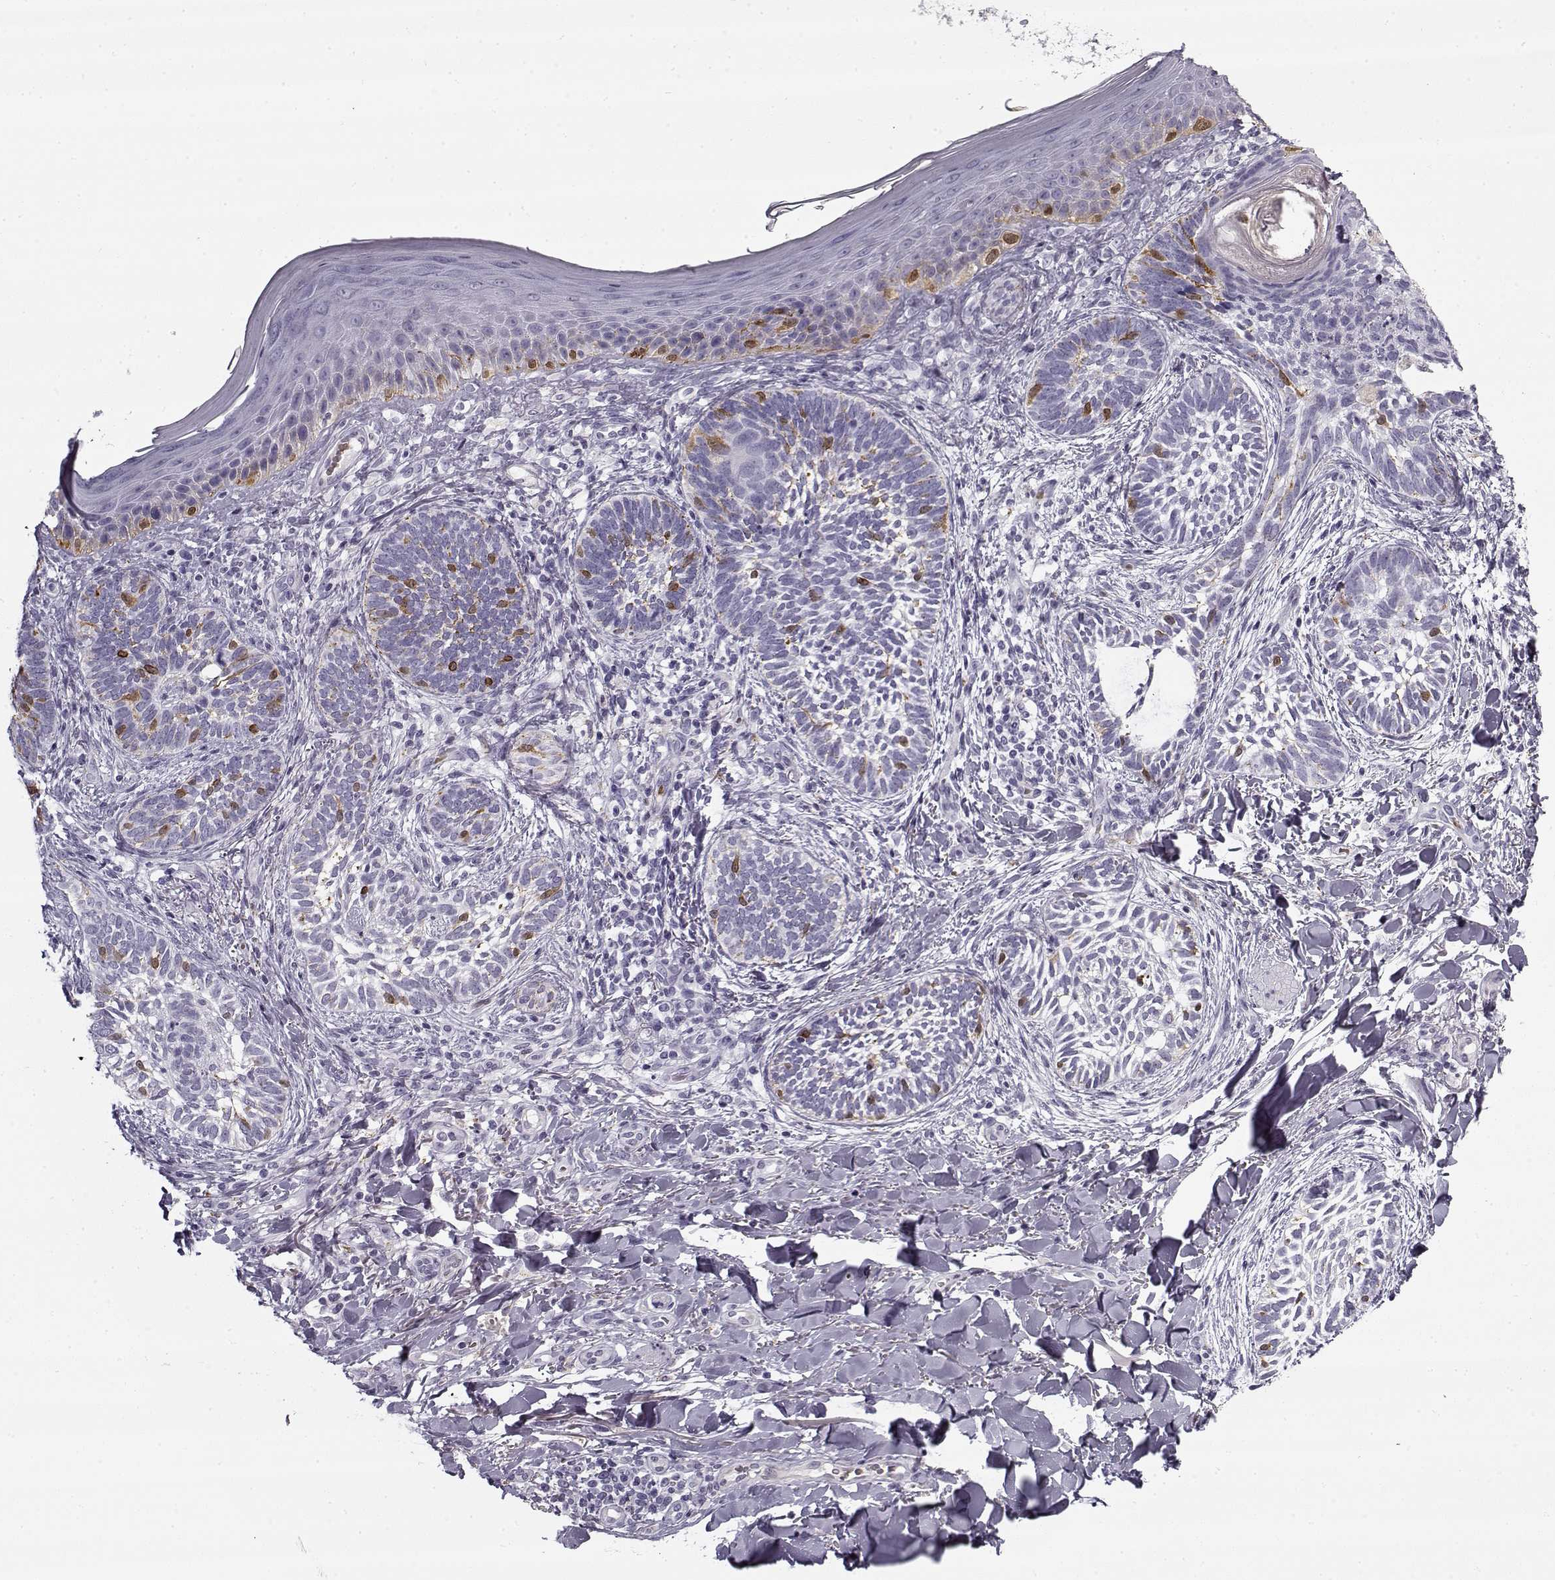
{"staining": {"intensity": "negative", "quantity": "none", "location": "none"}, "tissue": "skin cancer", "cell_type": "Tumor cells", "image_type": "cancer", "snomed": [{"axis": "morphology", "description": "Normal tissue, NOS"}, {"axis": "morphology", "description": "Basal cell carcinoma"}, {"axis": "topography", "description": "Skin"}], "caption": "This photomicrograph is of skin basal cell carcinoma stained with immunohistochemistry (IHC) to label a protein in brown with the nuclei are counter-stained blue. There is no positivity in tumor cells.", "gene": "SNCA", "patient": {"sex": "male", "age": 46}}